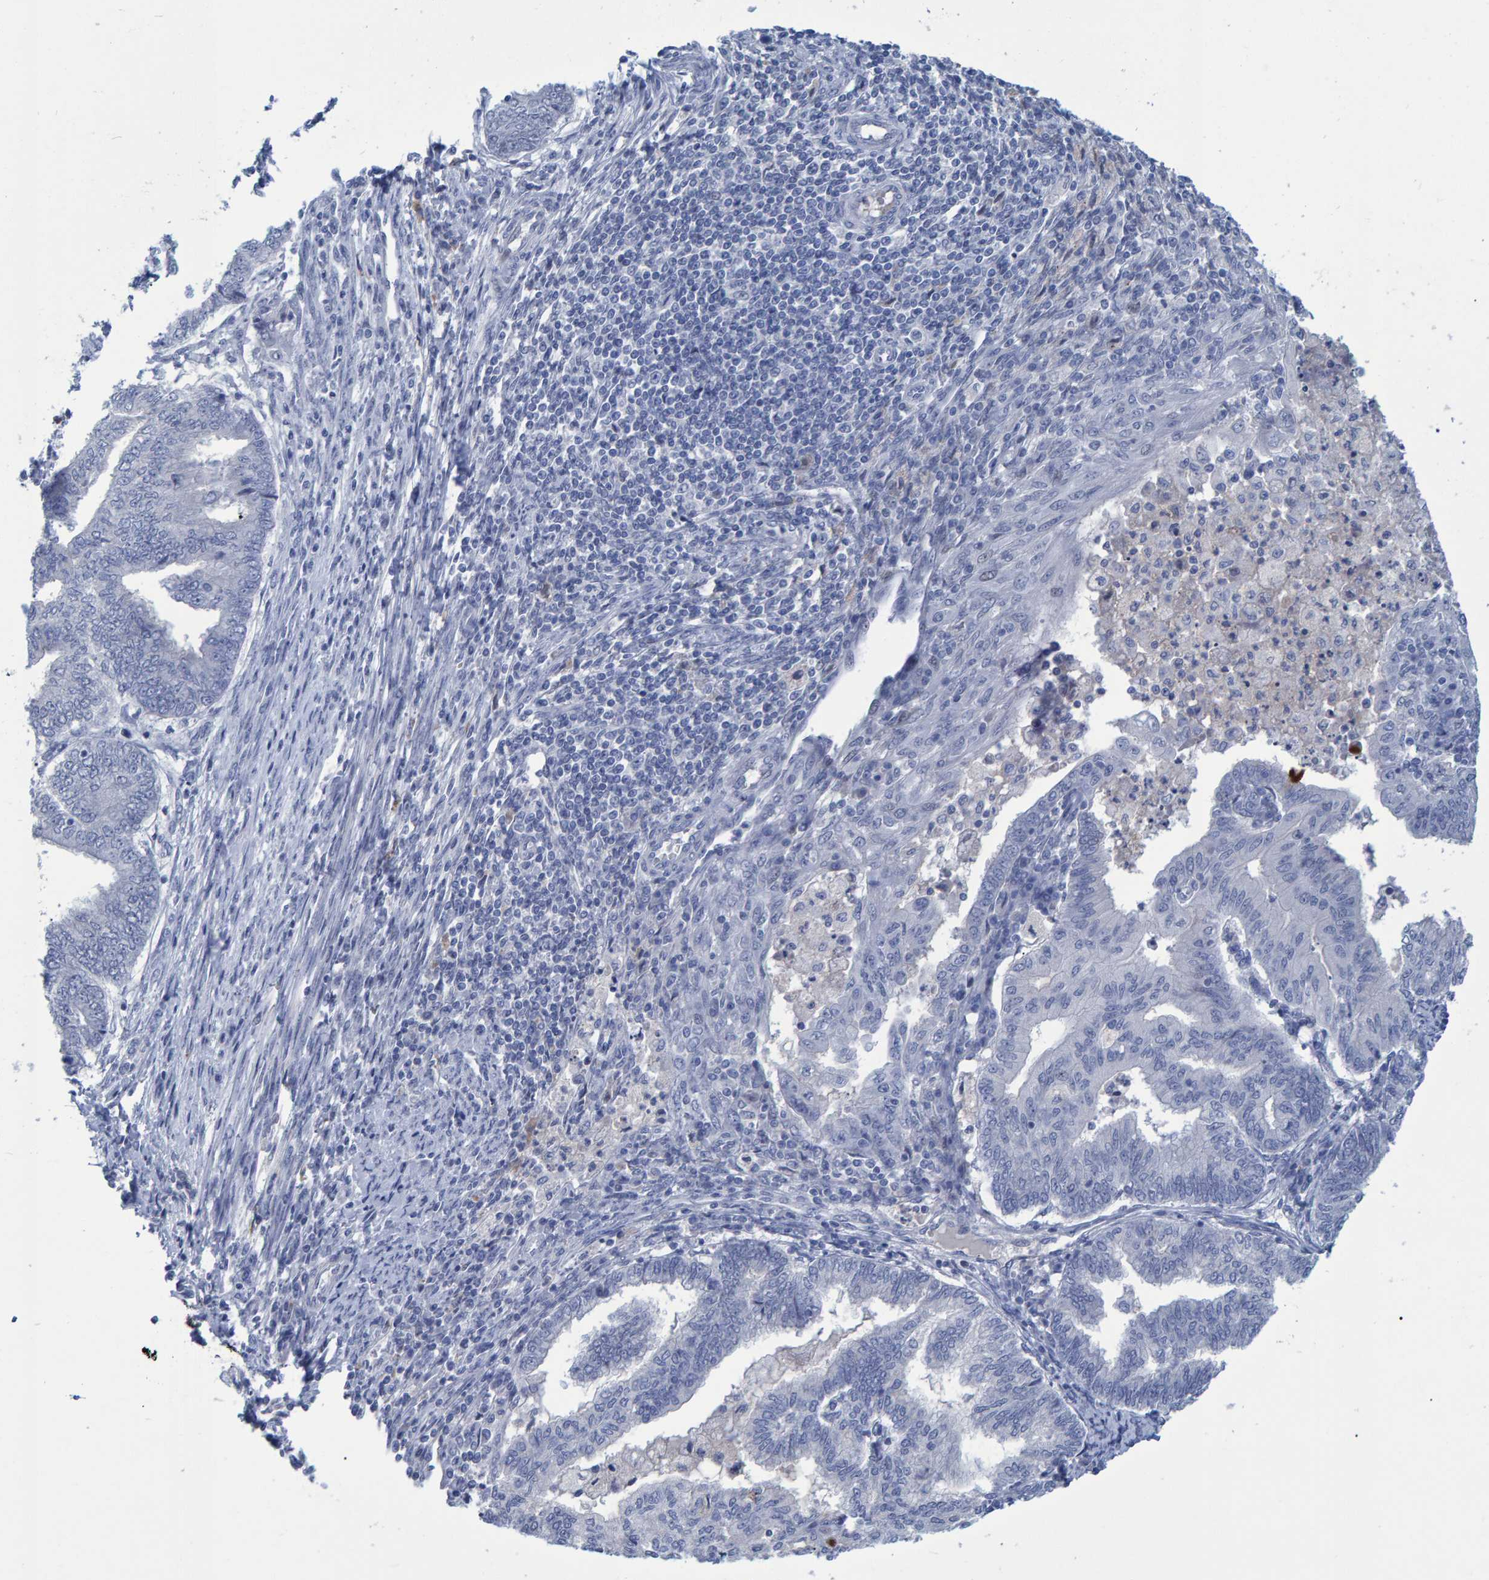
{"staining": {"intensity": "negative", "quantity": "none", "location": "none"}, "tissue": "endometrial cancer", "cell_type": "Tumor cells", "image_type": "cancer", "snomed": [{"axis": "morphology", "description": "Polyp, NOS"}, {"axis": "morphology", "description": "Adenocarcinoma, NOS"}, {"axis": "morphology", "description": "Adenoma, NOS"}, {"axis": "topography", "description": "Endometrium"}], "caption": "The photomicrograph displays no staining of tumor cells in adenoma (endometrial).", "gene": "PROCA1", "patient": {"sex": "female", "age": 79}}